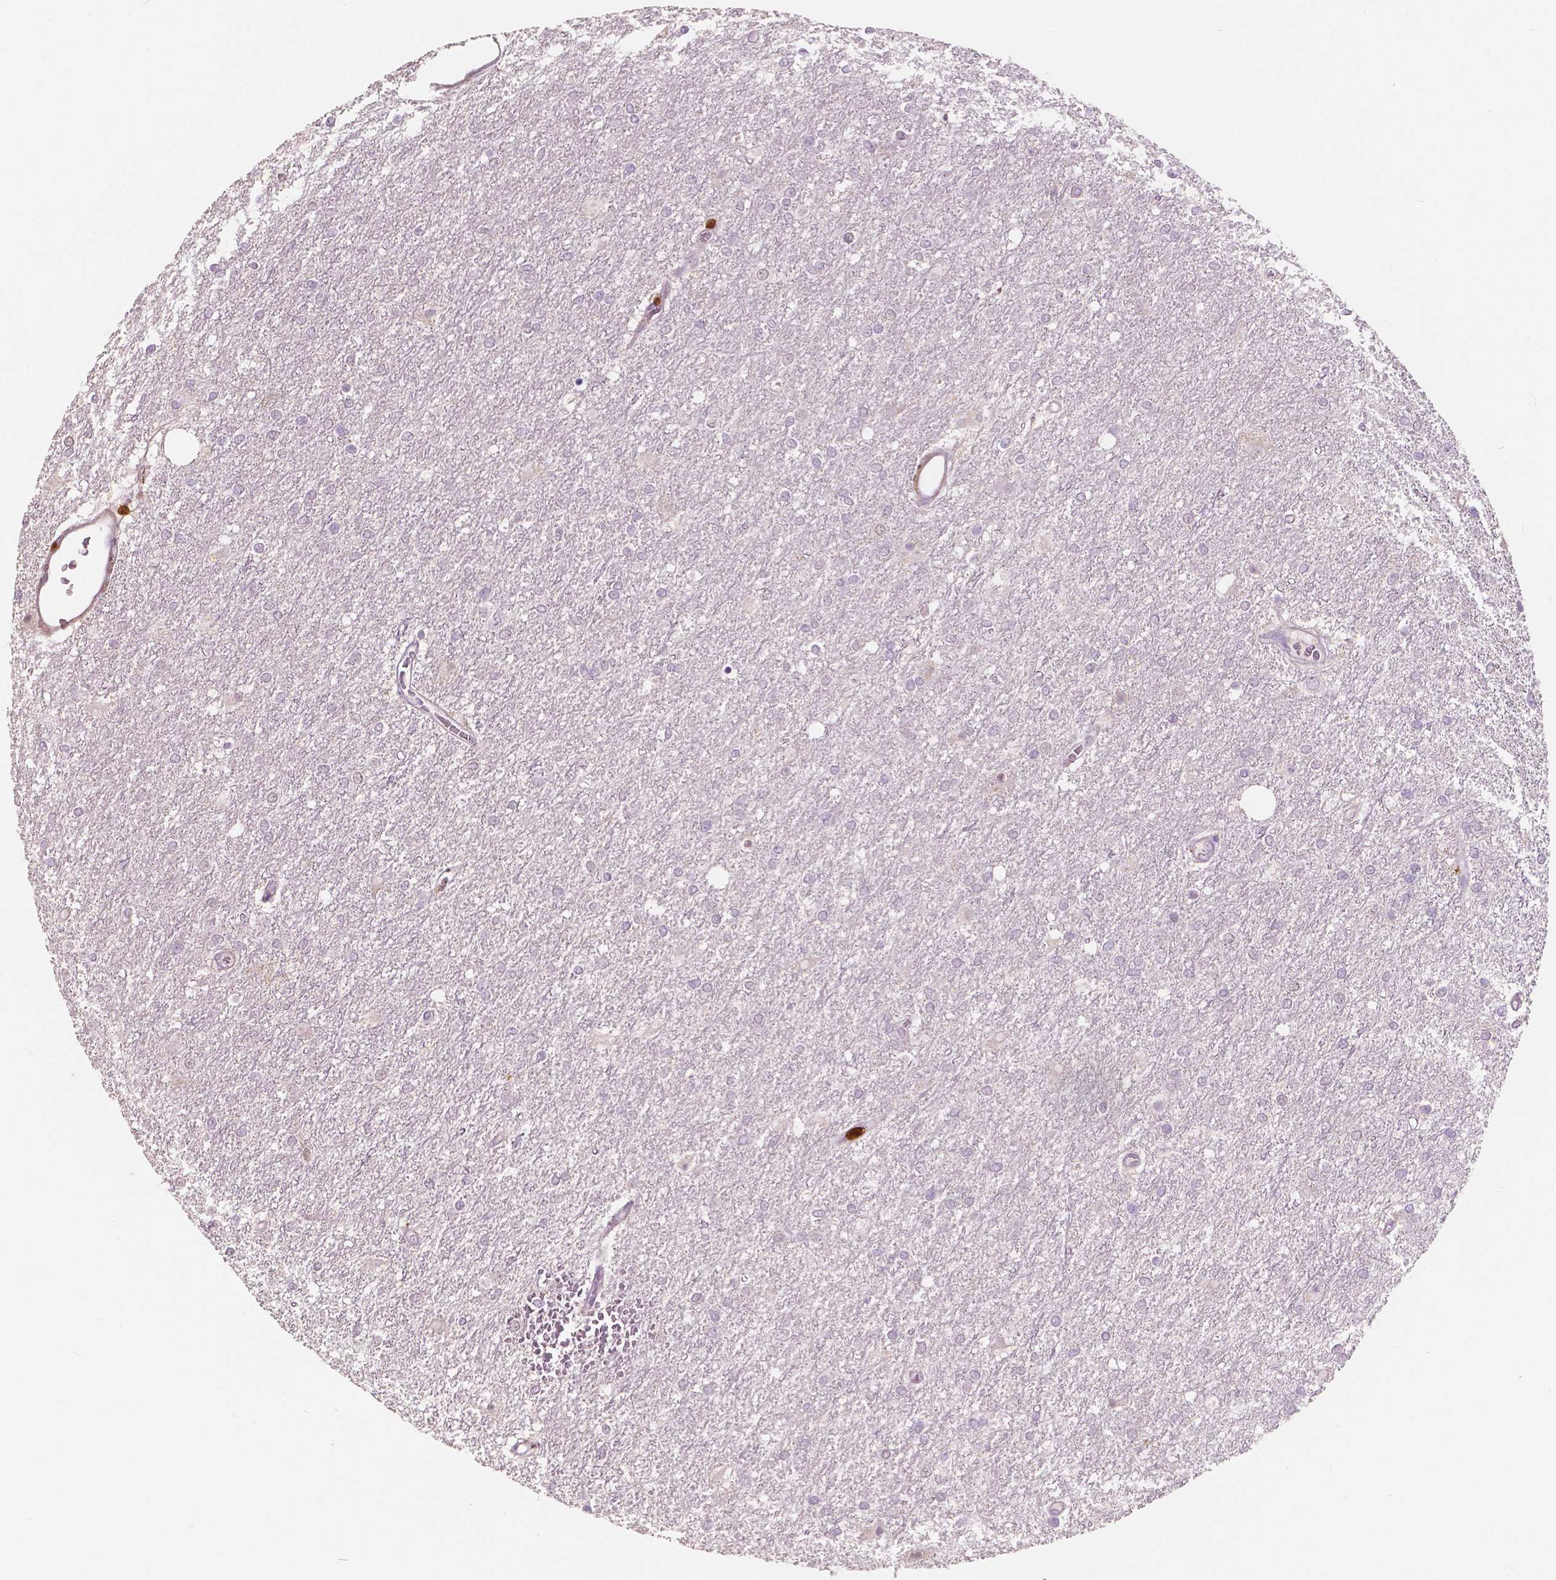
{"staining": {"intensity": "negative", "quantity": "none", "location": "none"}, "tissue": "glioma", "cell_type": "Tumor cells", "image_type": "cancer", "snomed": [{"axis": "morphology", "description": "Glioma, malignant, High grade"}, {"axis": "topography", "description": "Brain"}], "caption": "Immunohistochemical staining of human glioma shows no significant expression in tumor cells.", "gene": "S100A4", "patient": {"sex": "female", "age": 61}}